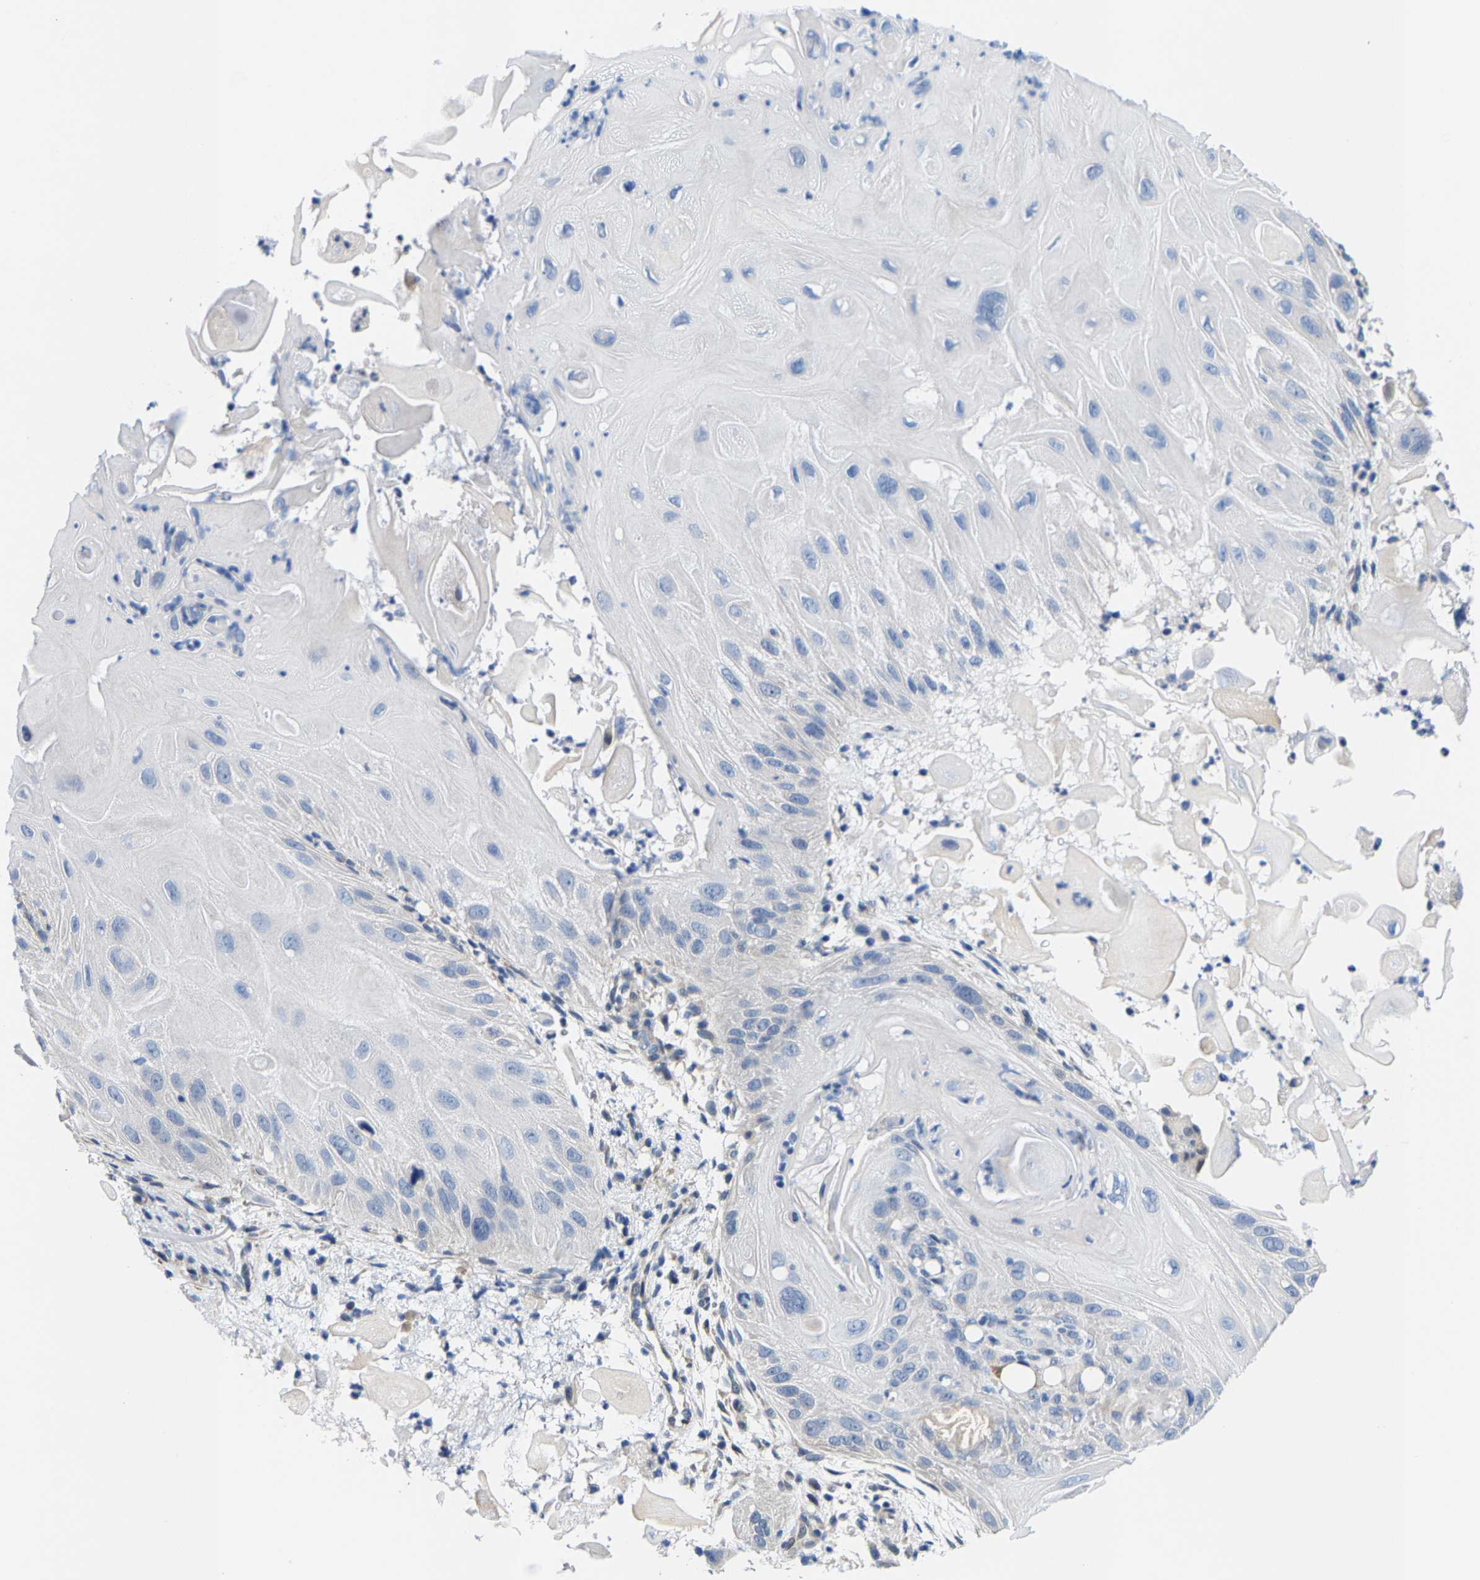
{"staining": {"intensity": "negative", "quantity": "none", "location": "none"}, "tissue": "skin cancer", "cell_type": "Tumor cells", "image_type": "cancer", "snomed": [{"axis": "morphology", "description": "Squamous cell carcinoma, NOS"}, {"axis": "topography", "description": "Skin"}], "caption": "Immunohistochemical staining of skin cancer reveals no significant positivity in tumor cells.", "gene": "KLHL1", "patient": {"sex": "female", "age": 77}}